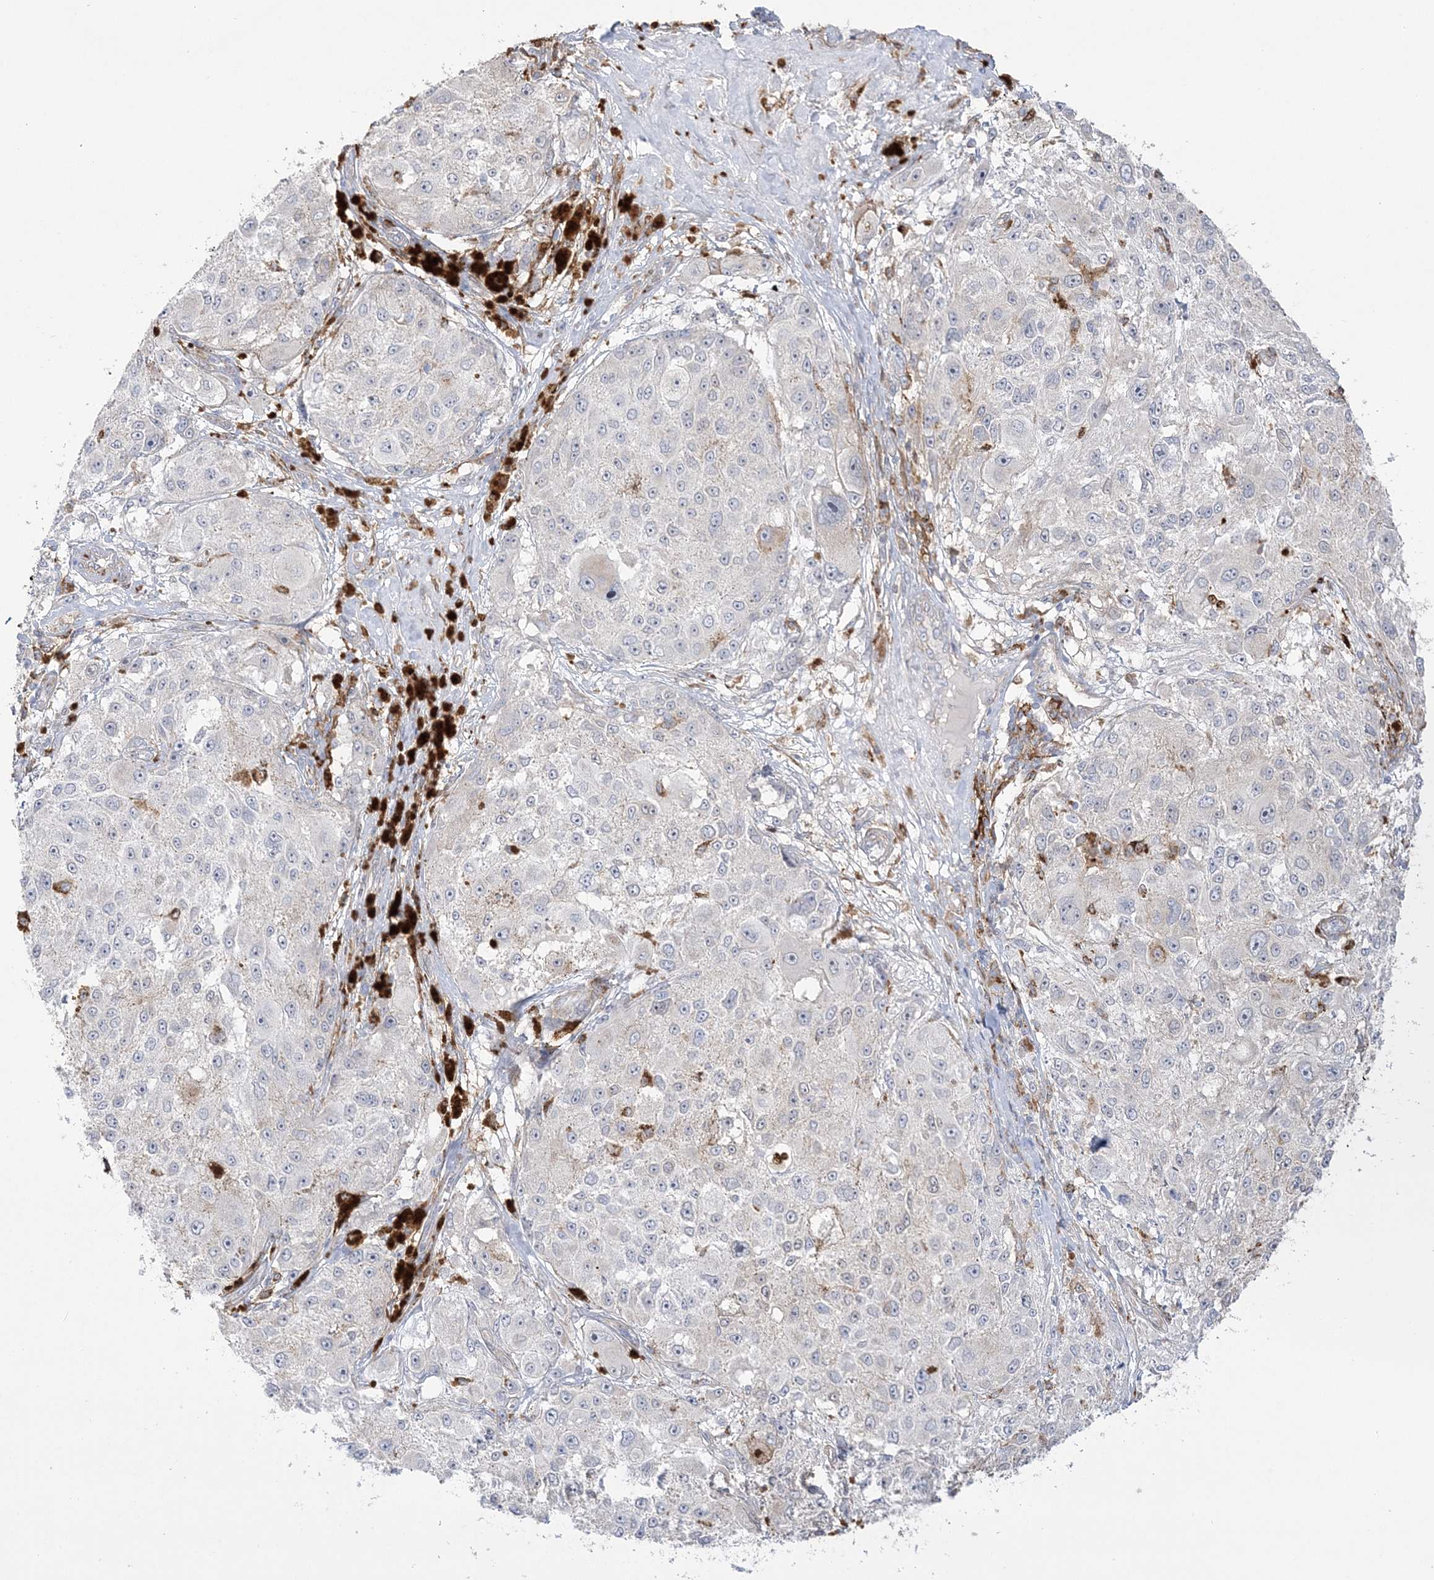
{"staining": {"intensity": "negative", "quantity": "none", "location": "none"}, "tissue": "melanoma", "cell_type": "Tumor cells", "image_type": "cancer", "snomed": [{"axis": "morphology", "description": "Necrosis, NOS"}, {"axis": "morphology", "description": "Malignant melanoma, NOS"}, {"axis": "topography", "description": "Skin"}], "caption": "Tumor cells are negative for protein expression in human melanoma.", "gene": "HAAO", "patient": {"sex": "female", "age": 87}}